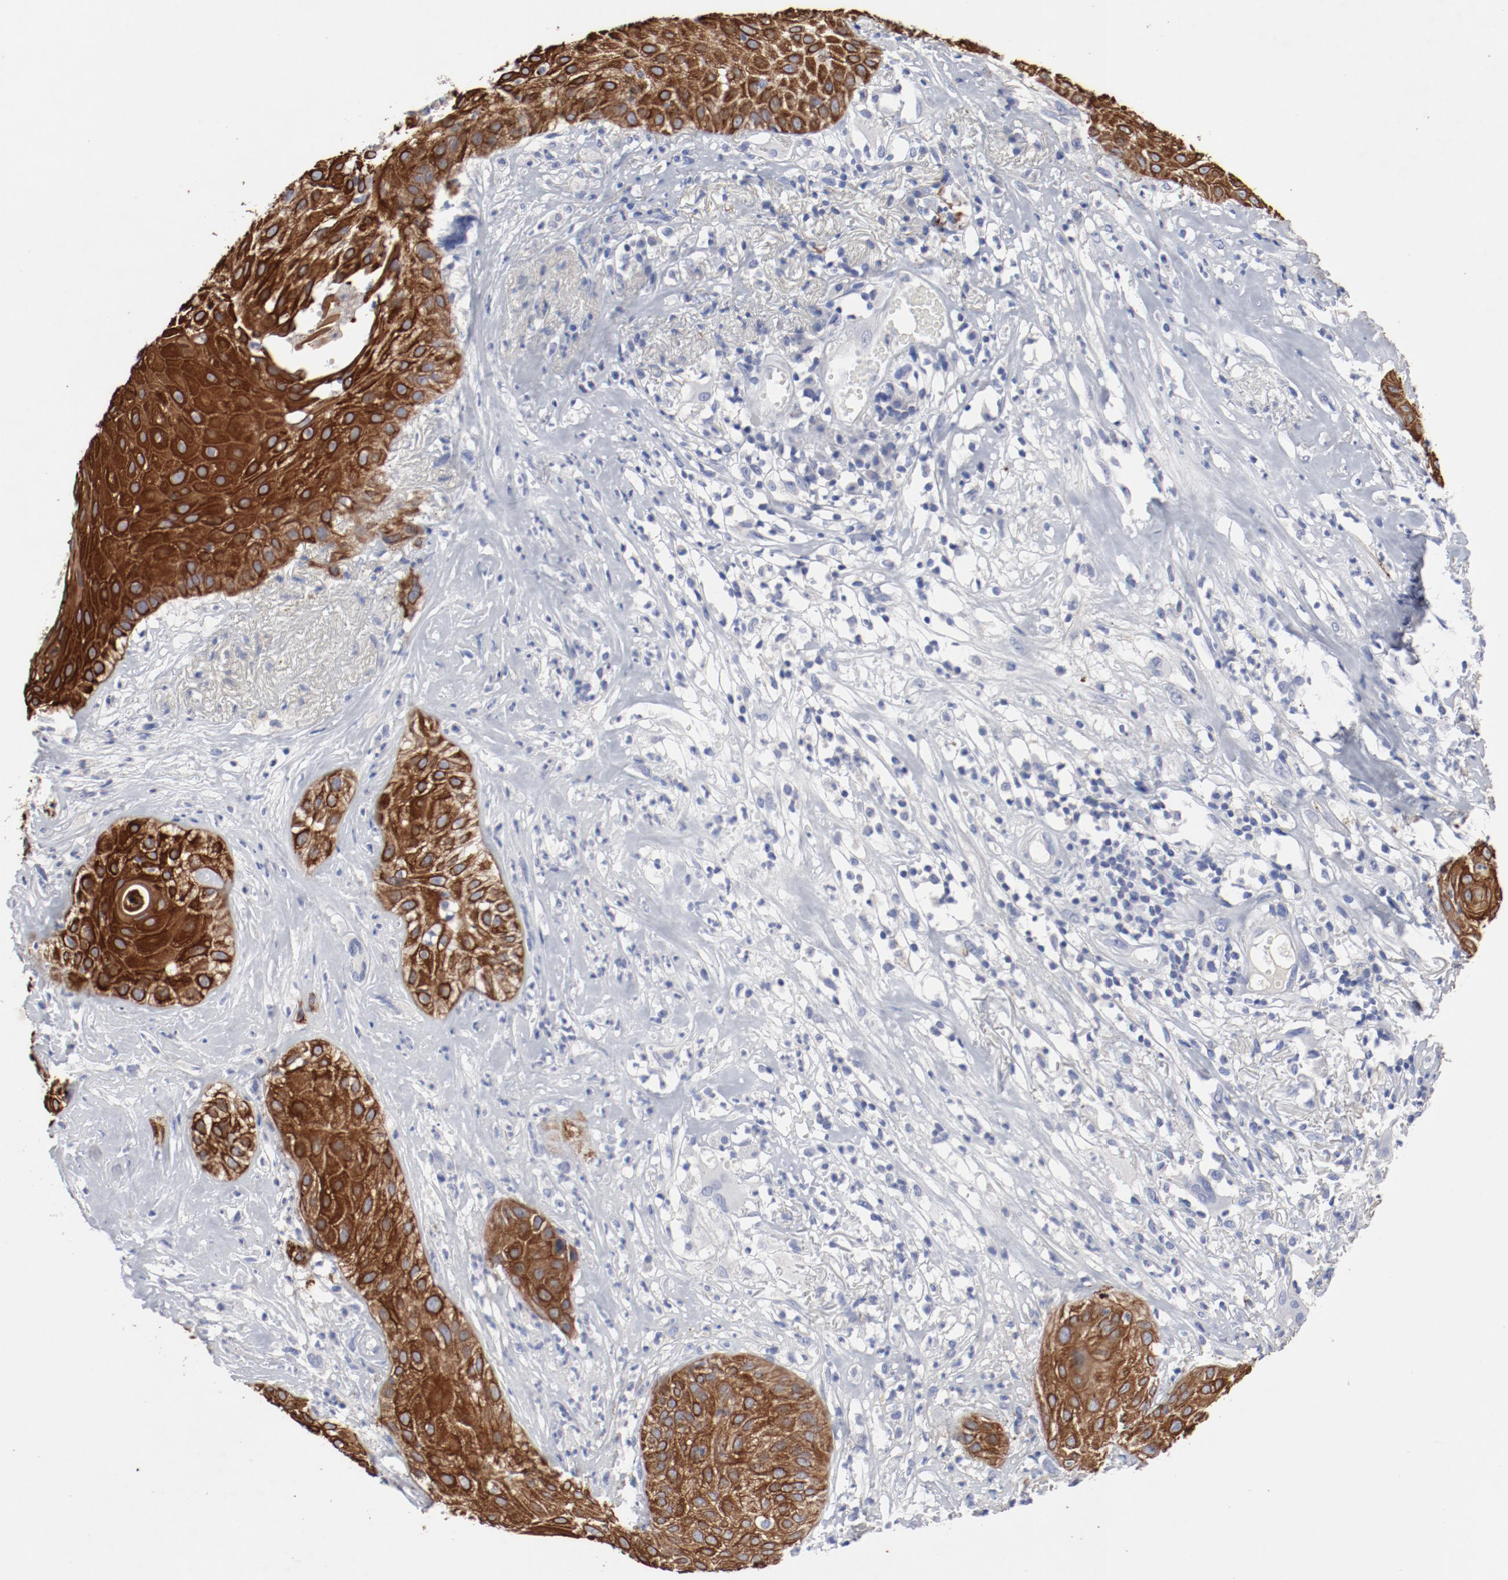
{"staining": {"intensity": "strong", "quantity": ">75%", "location": "cytoplasmic/membranous"}, "tissue": "skin cancer", "cell_type": "Tumor cells", "image_type": "cancer", "snomed": [{"axis": "morphology", "description": "Squamous cell carcinoma, NOS"}, {"axis": "topography", "description": "Skin"}], "caption": "Strong cytoplasmic/membranous positivity is seen in approximately >75% of tumor cells in skin squamous cell carcinoma.", "gene": "TSPAN6", "patient": {"sex": "male", "age": 65}}